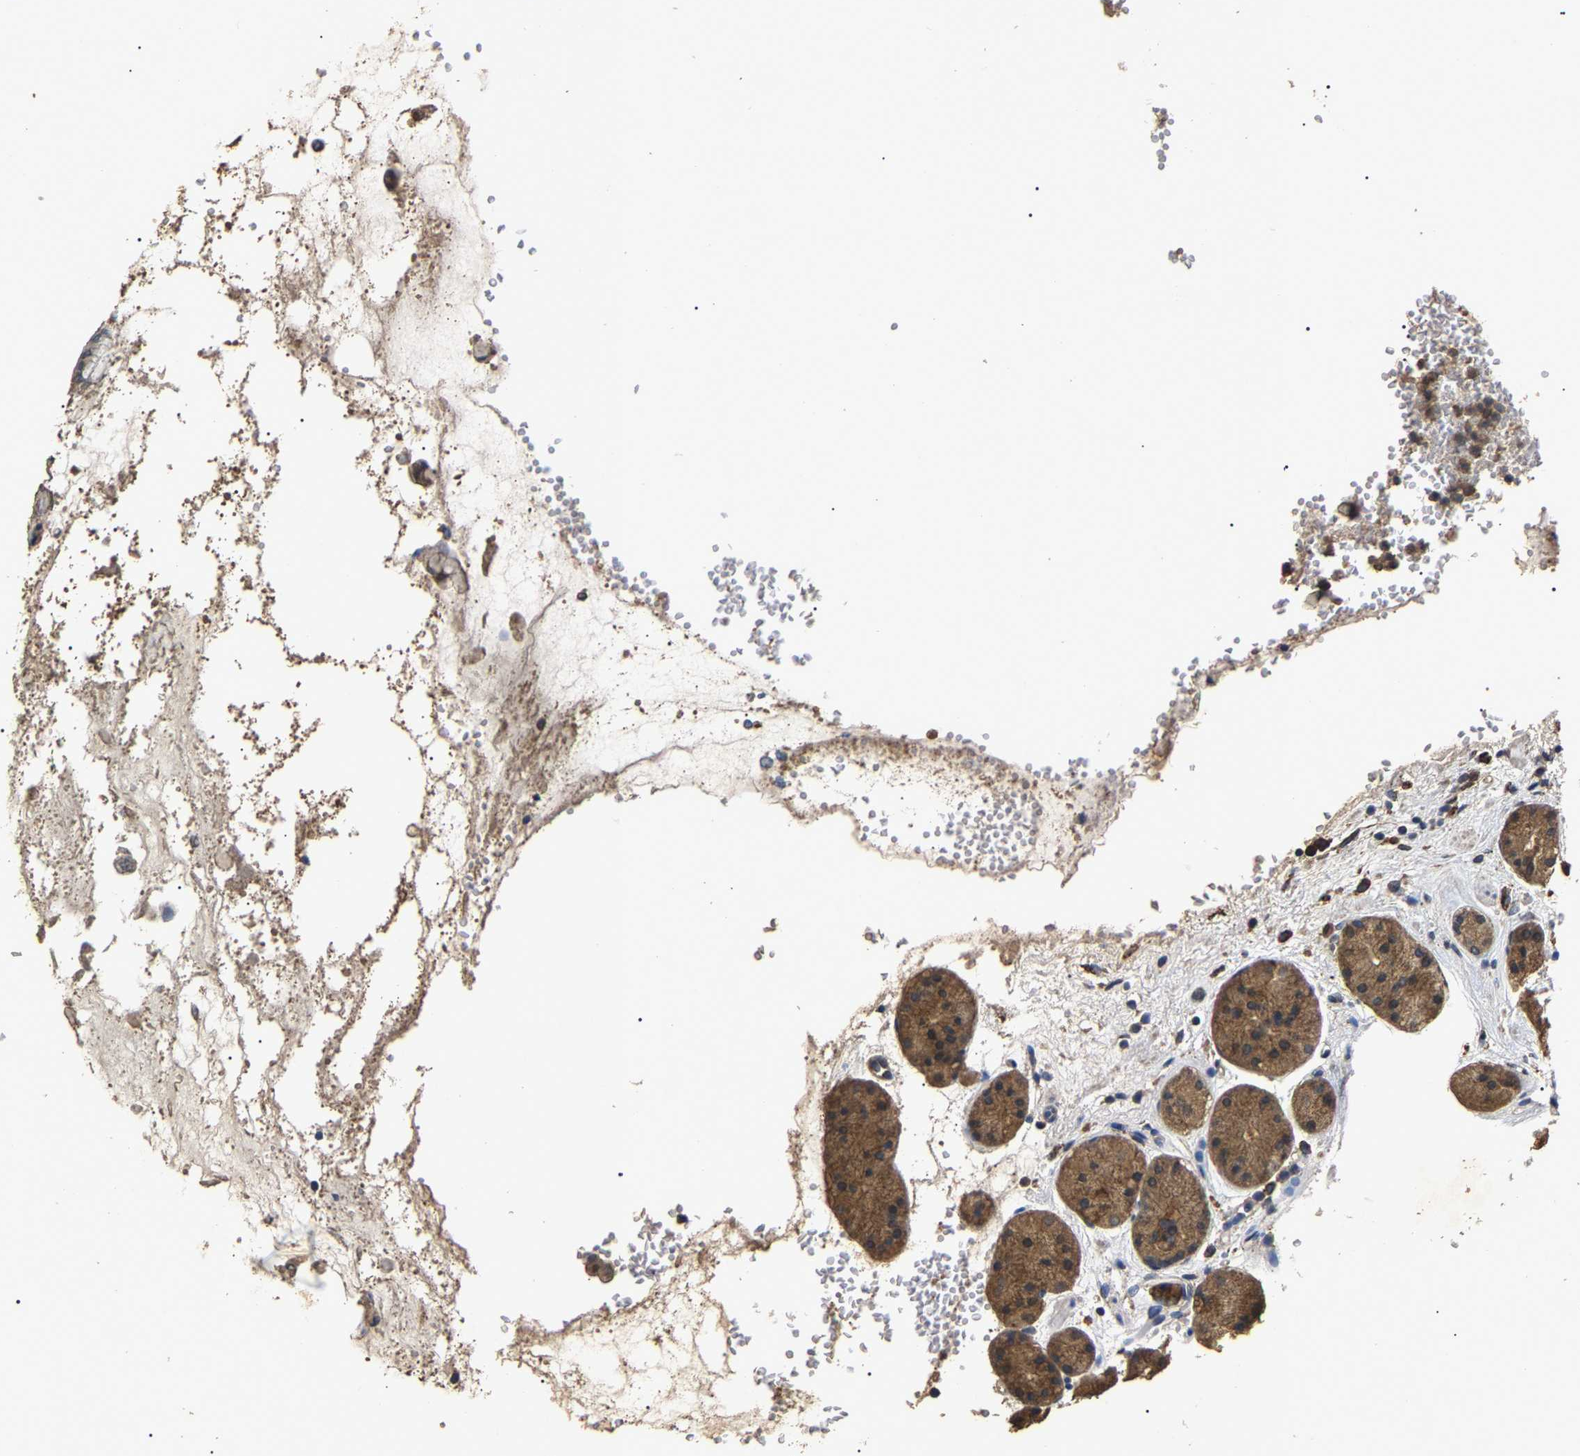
{"staining": {"intensity": "moderate", "quantity": ">75%", "location": "cytoplasmic/membranous"}, "tissue": "stomach", "cell_type": "Glandular cells", "image_type": "normal", "snomed": [{"axis": "morphology", "description": "Normal tissue, NOS"}, {"axis": "topography", "description": "Stomach"}, {"axis": "topography", "description": "Stomach, lower"}], "caption": "This is a micrograph of immunohistochemistry (IHC) staining of unremarkable stomach, which shows moderate staining in the cytoplasmic/membranous of glandular cells.", "gene": "PSMD8", "patient": {"sex": "female", "age": 56}}